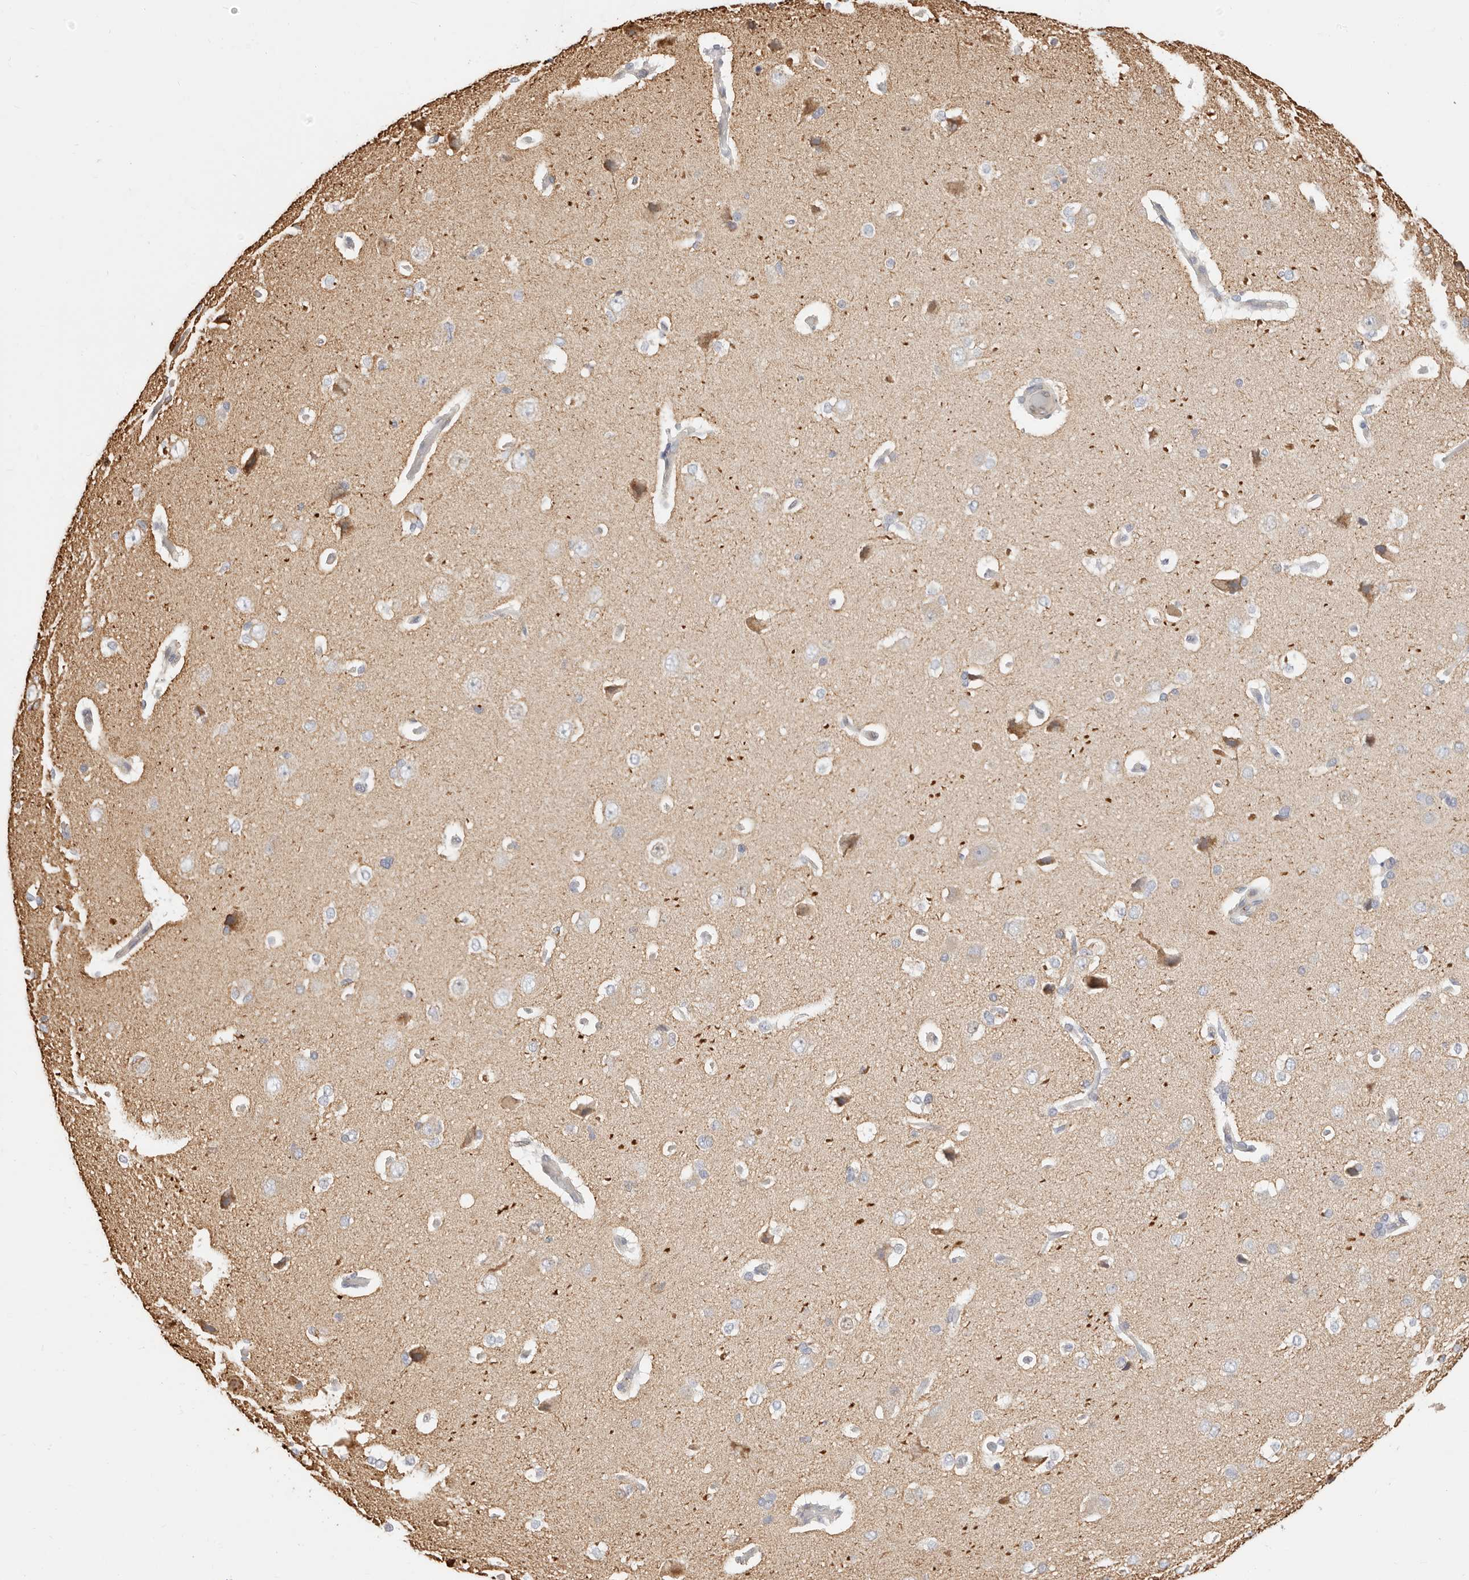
{"staining": {"intensity": "negative", "quantity": "none", "location": "none"}, "tissue": "cerebral cortex", "cell_type": "Endothelial cells", "image_type": "normal", "snomed": [{"axis": "morphology", "description": "Normal tissue, NOS"}, {"axis": "topography", "description": "Cerebral cortex"}], "caption": "A high-resolution histopathology image shows immunohistochemistry staining of unremarkable cerebral cortex, which exhibits no significant positivity in endothelial cells.", "gene": "DTNBP1", "patient": {"sex": "male", "age": 62}}